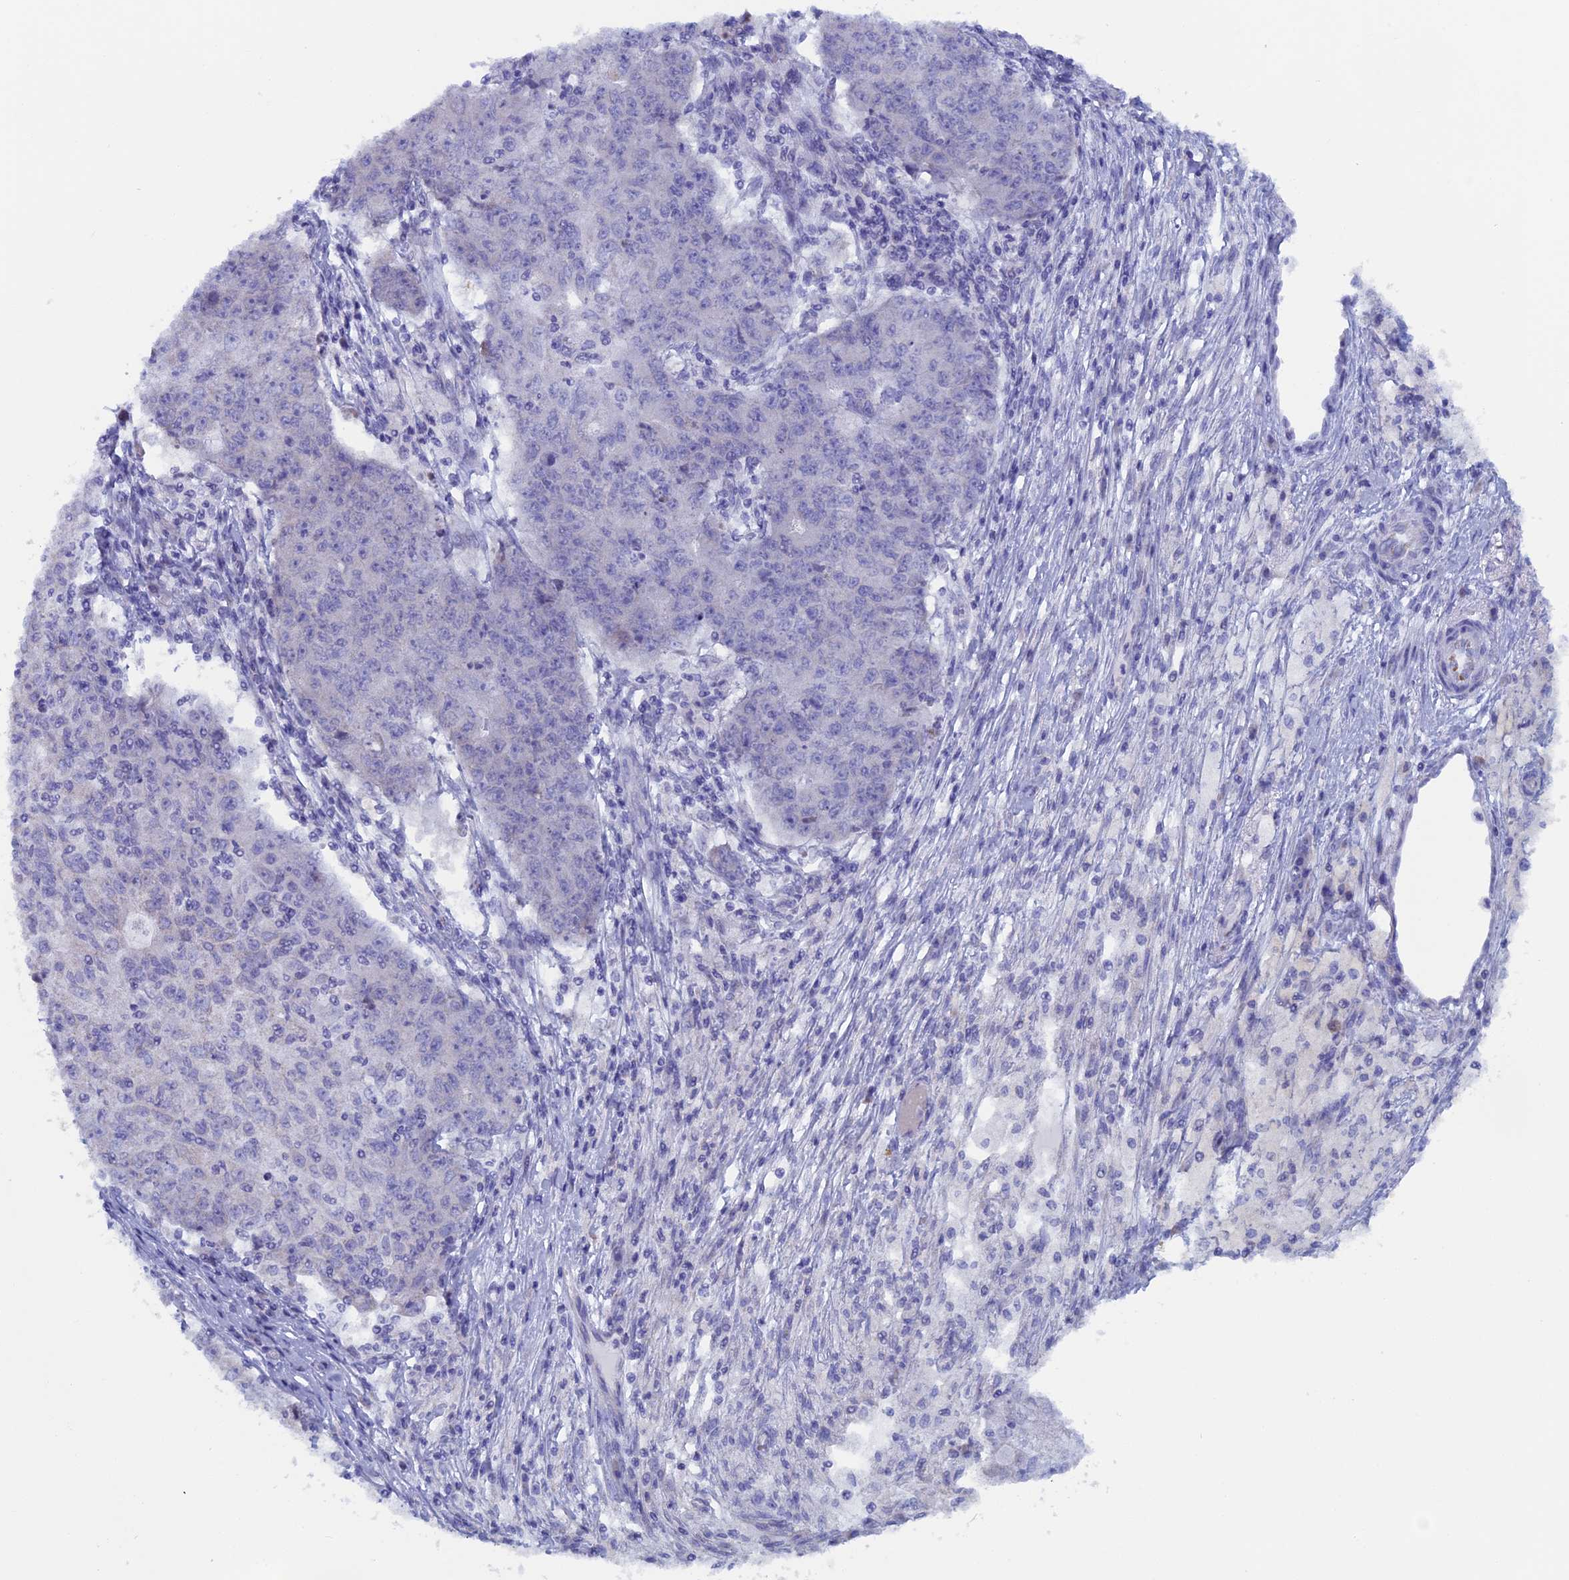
{"staining": {"intensity": "negative", "quantity": "none", "location": "none"}, "tissue": "ovarian cancer", "cell_type": "Tumor cells", "image_type": "cancer", "snomed": [{"axis": "morphology", "description": "Carcinoma, endometroid"}, {"axis": "topography", "description": "Ovary"}], "caption": "An image of human endometroid carcinoma (ovarian) is negative for staining in tumor cells.", "gene": "NIBAN3", "patient": {"sex": "female", "age": 42}}